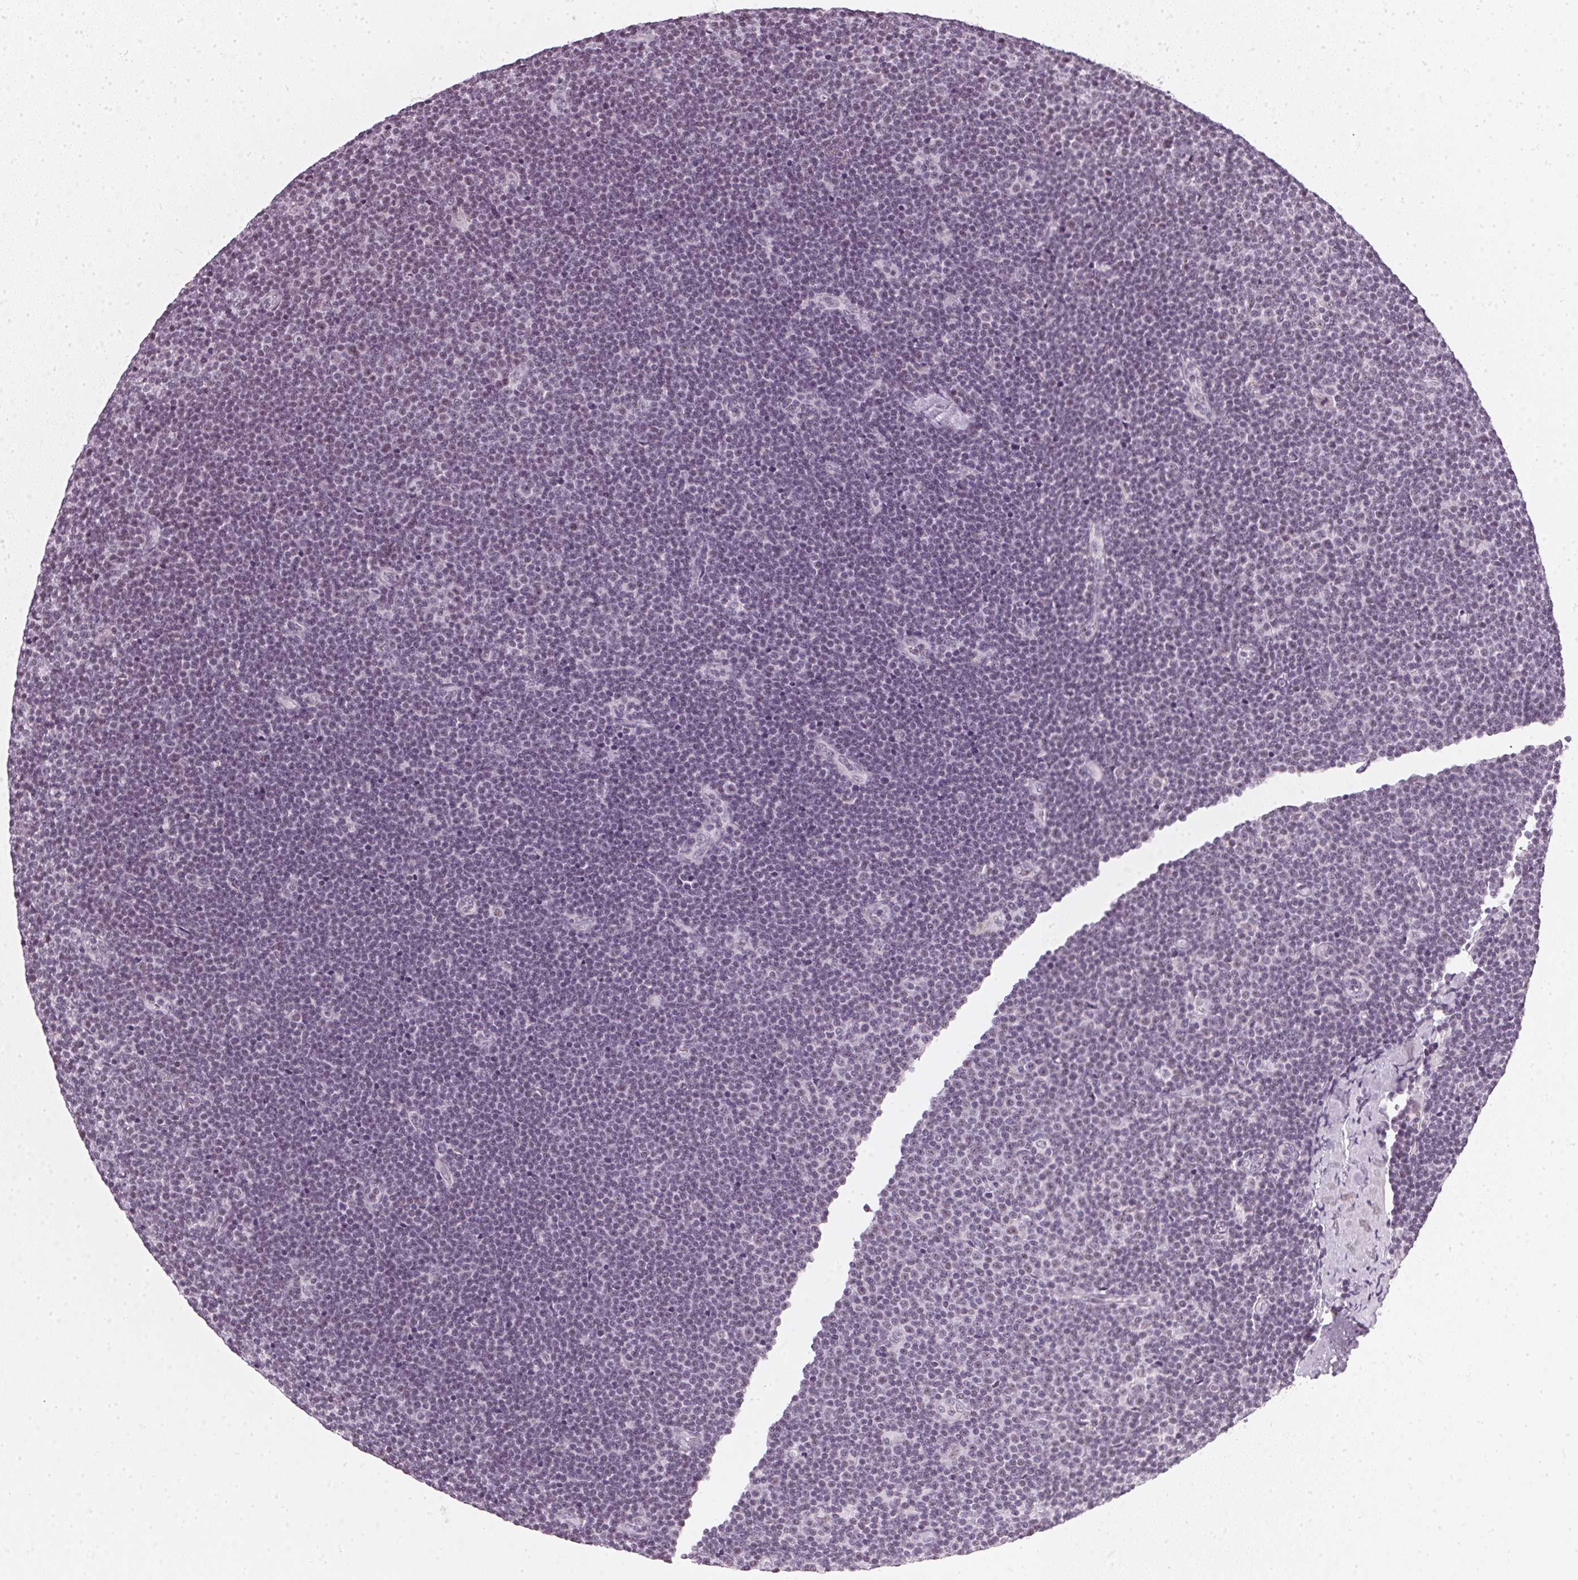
{"staining": {"intensity": "negative", "quantity": "none", "location": "none"}, "tissue": "lymphoma", "cell_type": "Tumor cells", "image_type": "cancer", "snomed": [{"axis": "morphology", "description": "Malignant lymphoma, non-Hodgkin's type, Low grade"}, {"axis": "topography", "description": "Lymph node"}], "caption": "A micrograph of human lymphoma is negative for staining in tumor cells.", "gene": "DNAJC6", "patient": {"sex": "male", "age": 48}}